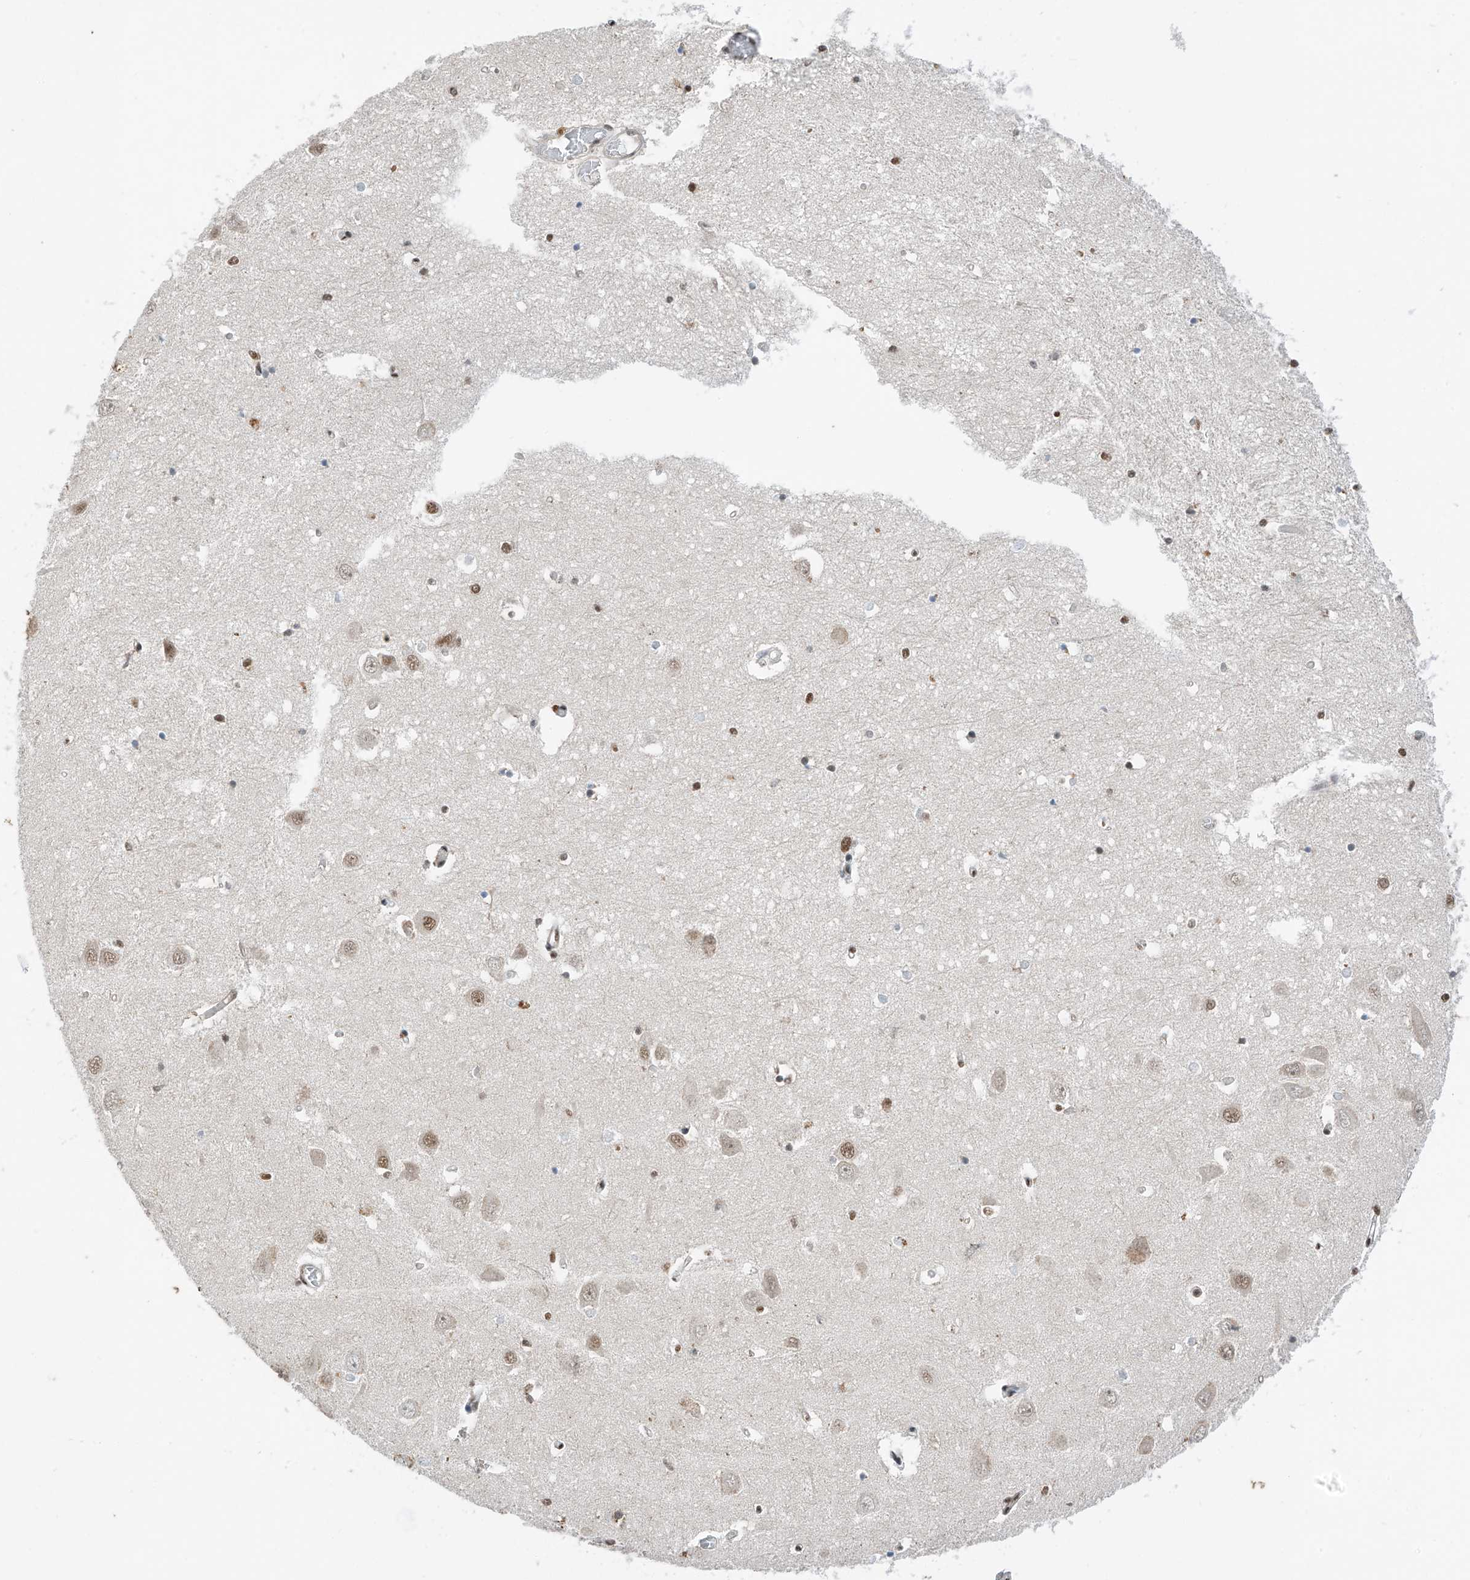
{"staining": {"intensity": "moderate", "quantity": "25%-75%", "location": "nuclear"}, "tissue": "hippocampus", "cell_type": "Glial cells", "image_type": "normal", "snomed": [{"axis": "morphology", "description": "Normal tissue, NOS"}, {"axis": "topography", "description": "Hippocampus"}], "caption": "Protein analysis of unremarkable hippocampus reveals moderate nuclear expression in about 25%-75% of glial cells. The protein of interest is stained brown, and the nuclei are stained in blue (DAB (3,3'-diaminobenzidine) IHC with brightfield microscopy, high magnification).", "gene": "RPAIN", "patient": {"sex": "male", "age": 70}}